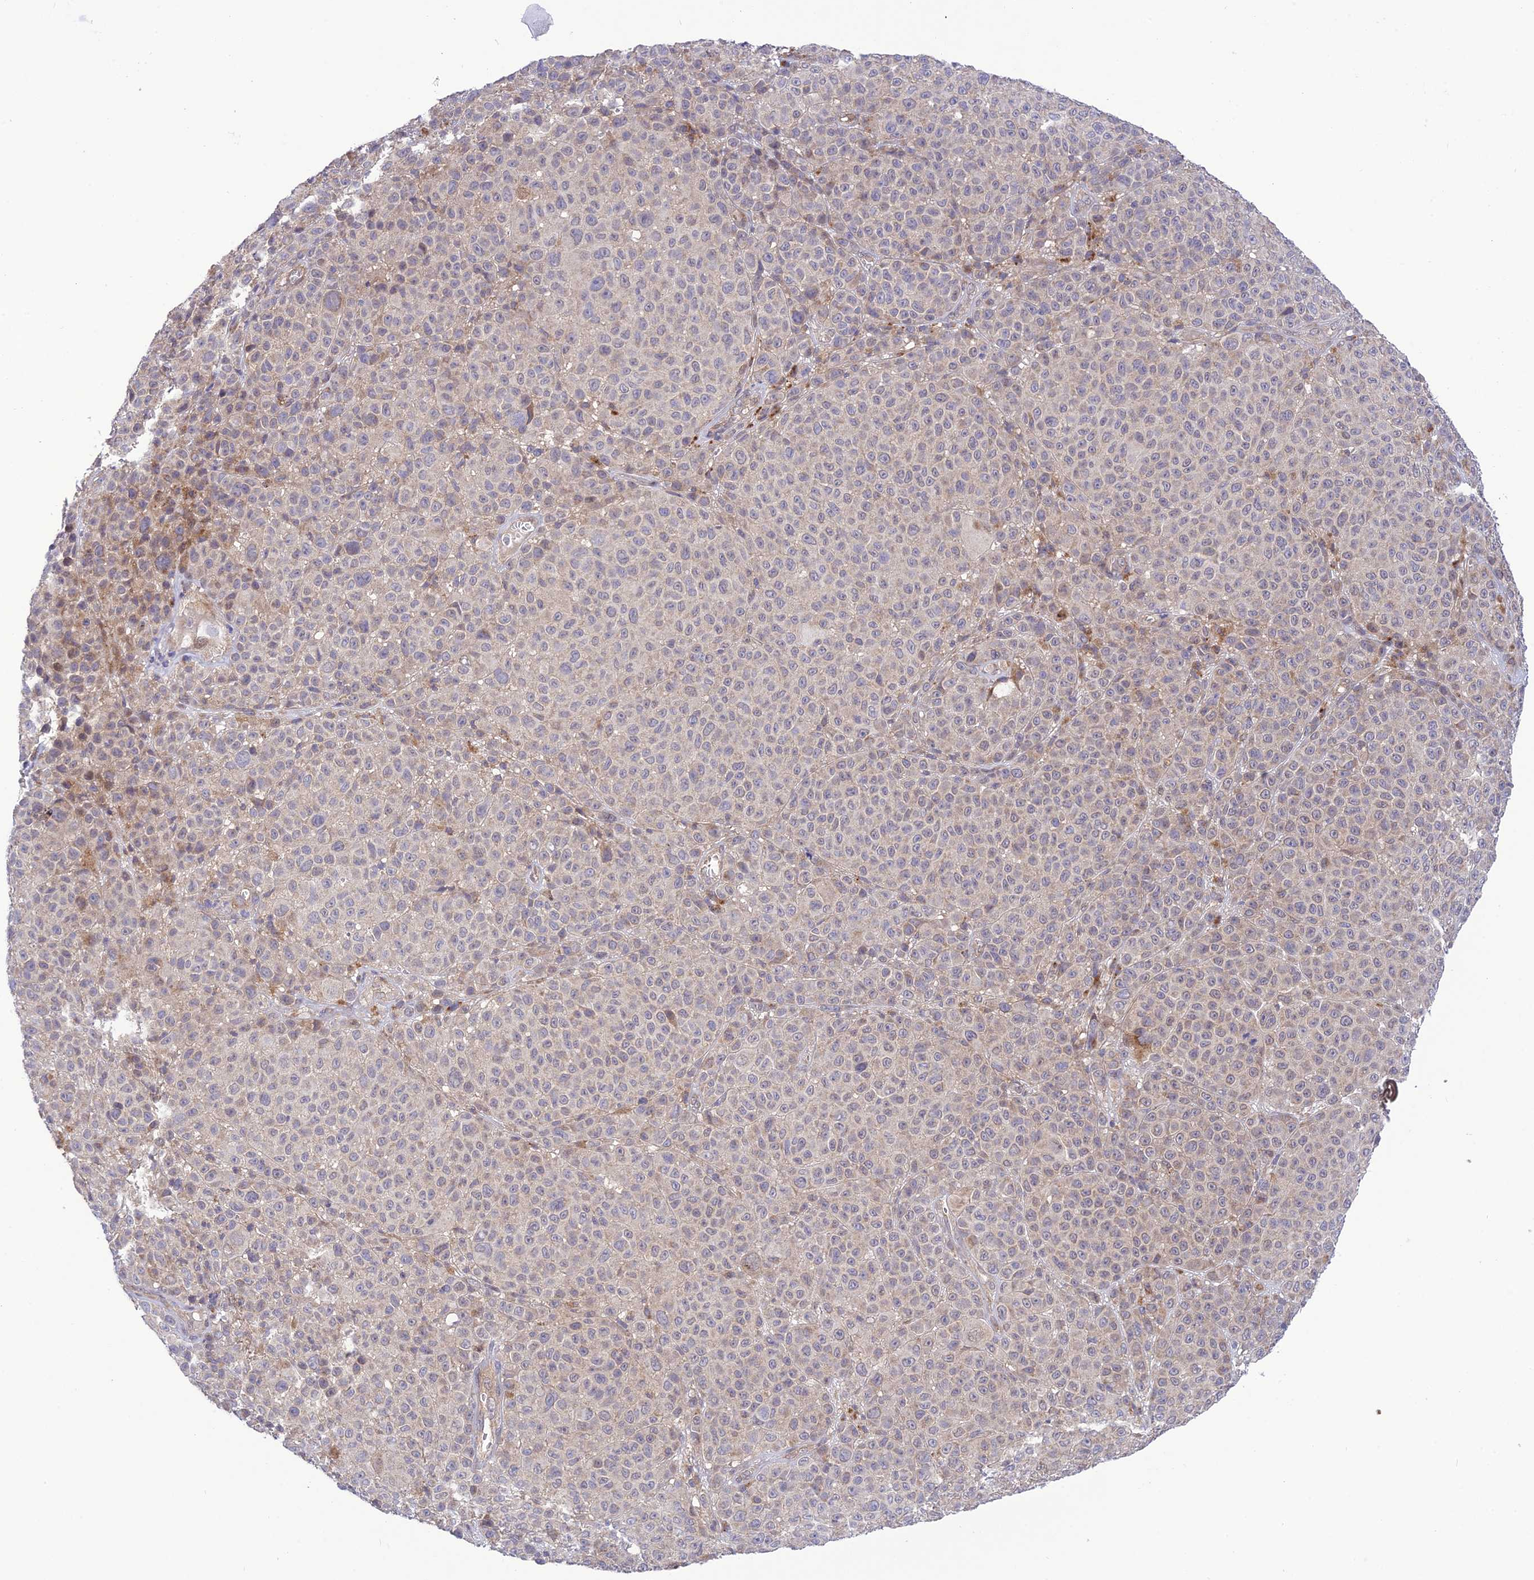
{"staining": {"intensity": "negative", "quantity": "none", "location": "none"}, "tissue": "melanoma", "cell_type": "Tumor cells", "image_type": "cancer", "snomed": [{"axis": "morphology", "description": "Malignant melanoma, NOS"}, {"axis": "topography", "description": "Skin"}], "caption": "Immunohistochemistry photomicrograph of human malignant melanoma stained for a protein (brown), which reveals no expression in tumor cells.", "gene": "UROS", "patient": {"sex": "female", "age": 94}}